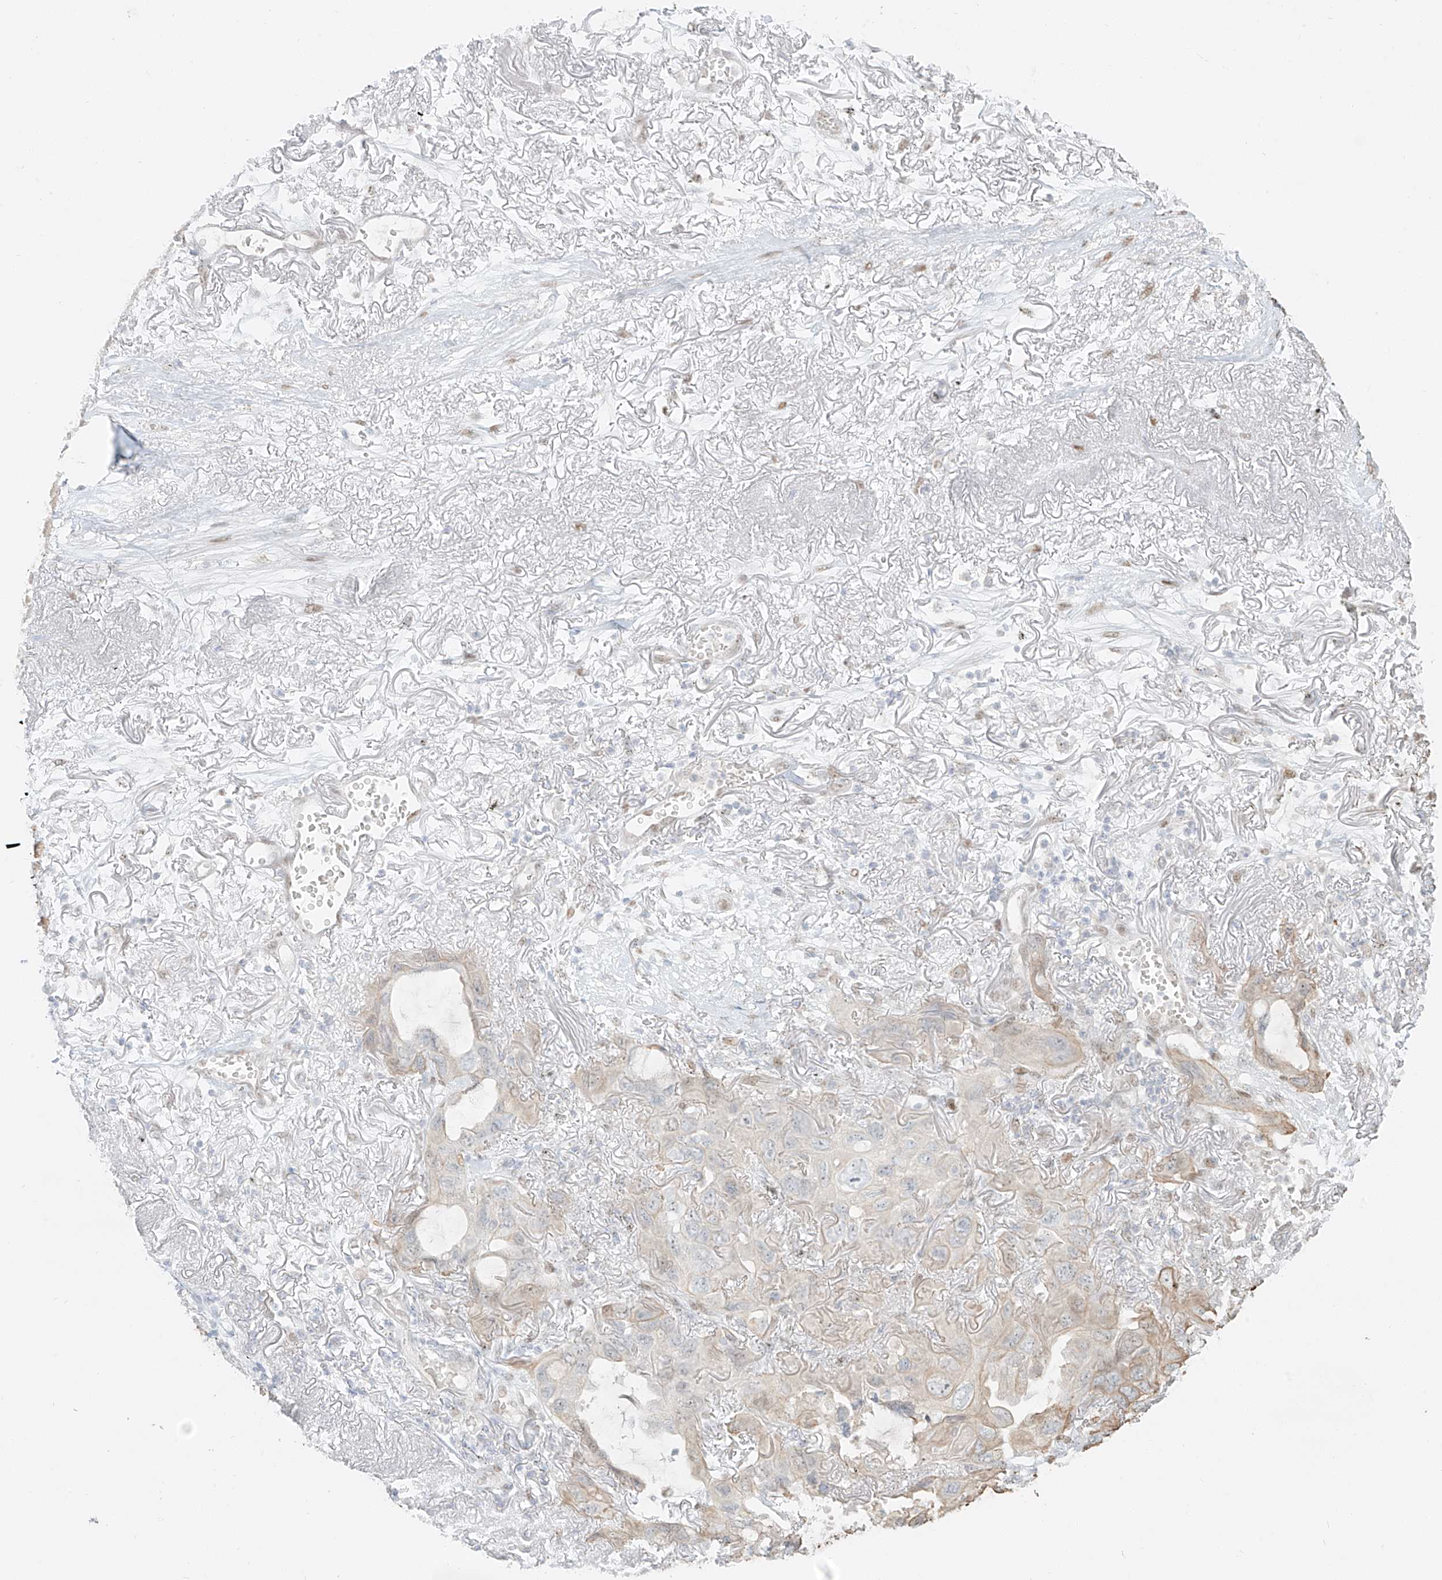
{"staining": {"intensity": "negative", "quantity": "none", "location": "none"}, "tissue": "lung cancer", "cell_type": "Tumor cells", "image_type": "cancer", "snomed": [{"axis": "morphology", "description": "Squamous cell carcinoma, NOS"}, {"axis": "topography", "description": "Lung"}], "caption": "There is no significant expression in tumor cells of lung cancer.", "gene": "ZNF774", "patient": {"sex": "female", "age": 73}}